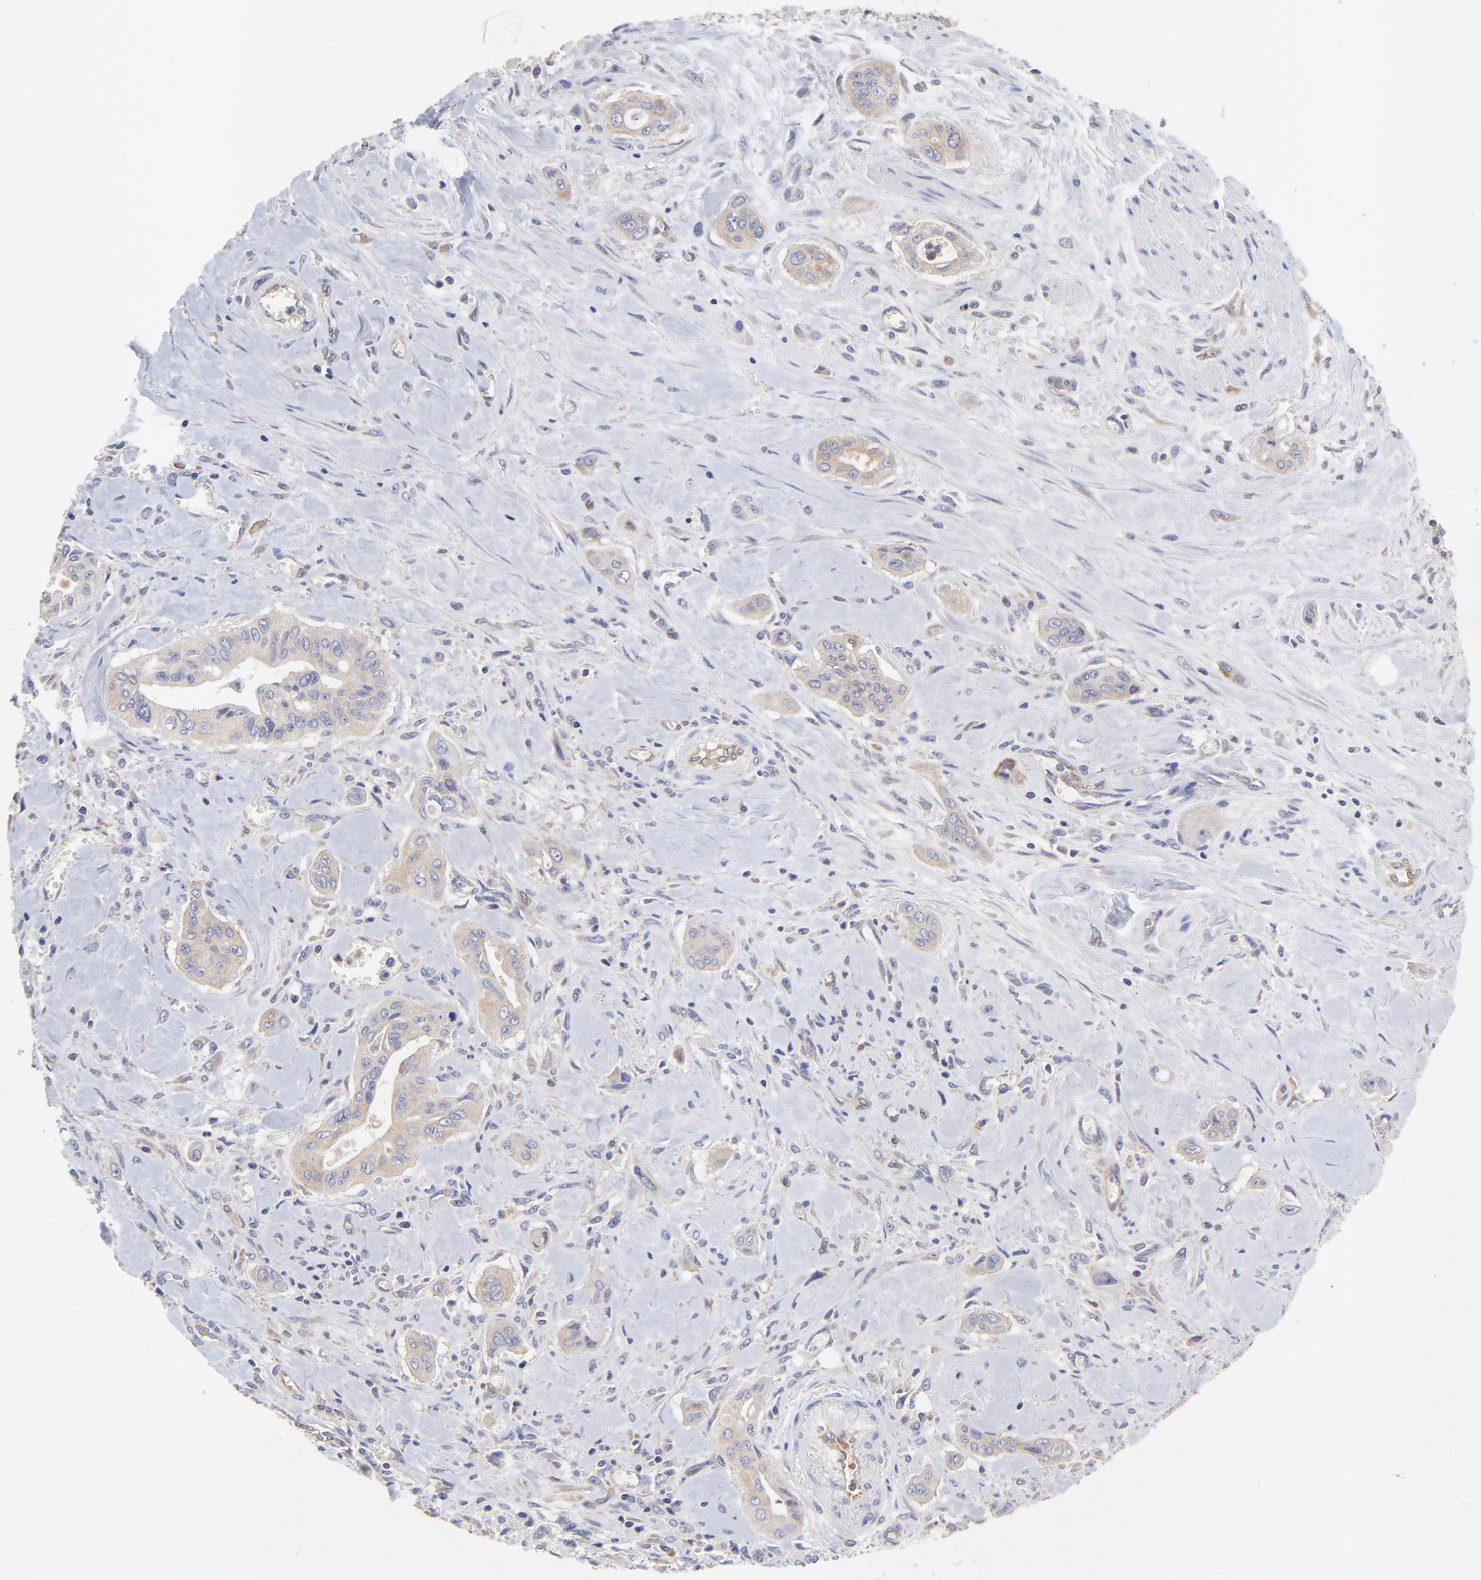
{"staining": {"intensity": "weak", "quantity": "<25%", "location": "cytoplasmic/membranous"}, "tissue": "pancreatic cancer", "cell_type": "Tumor cells", "image_type": "cancer", "snomed": [{"axis": "morphology", "description": "Adenocarcinoma, NOS"}, {"axis": "topography", "description": "Pancreas"}], "caption": "A photomicrograph of human pancreatic cancer (adenocarcinoma) is negative for staining in tumor cells. The staining was performed using DAB to visualize the protein expression in brown, while the nuclei were stained in blue with hematoxylin (Magnification: 20x).", "gene": "SULF2", "patient": {"sex": "male", "age": 77}}